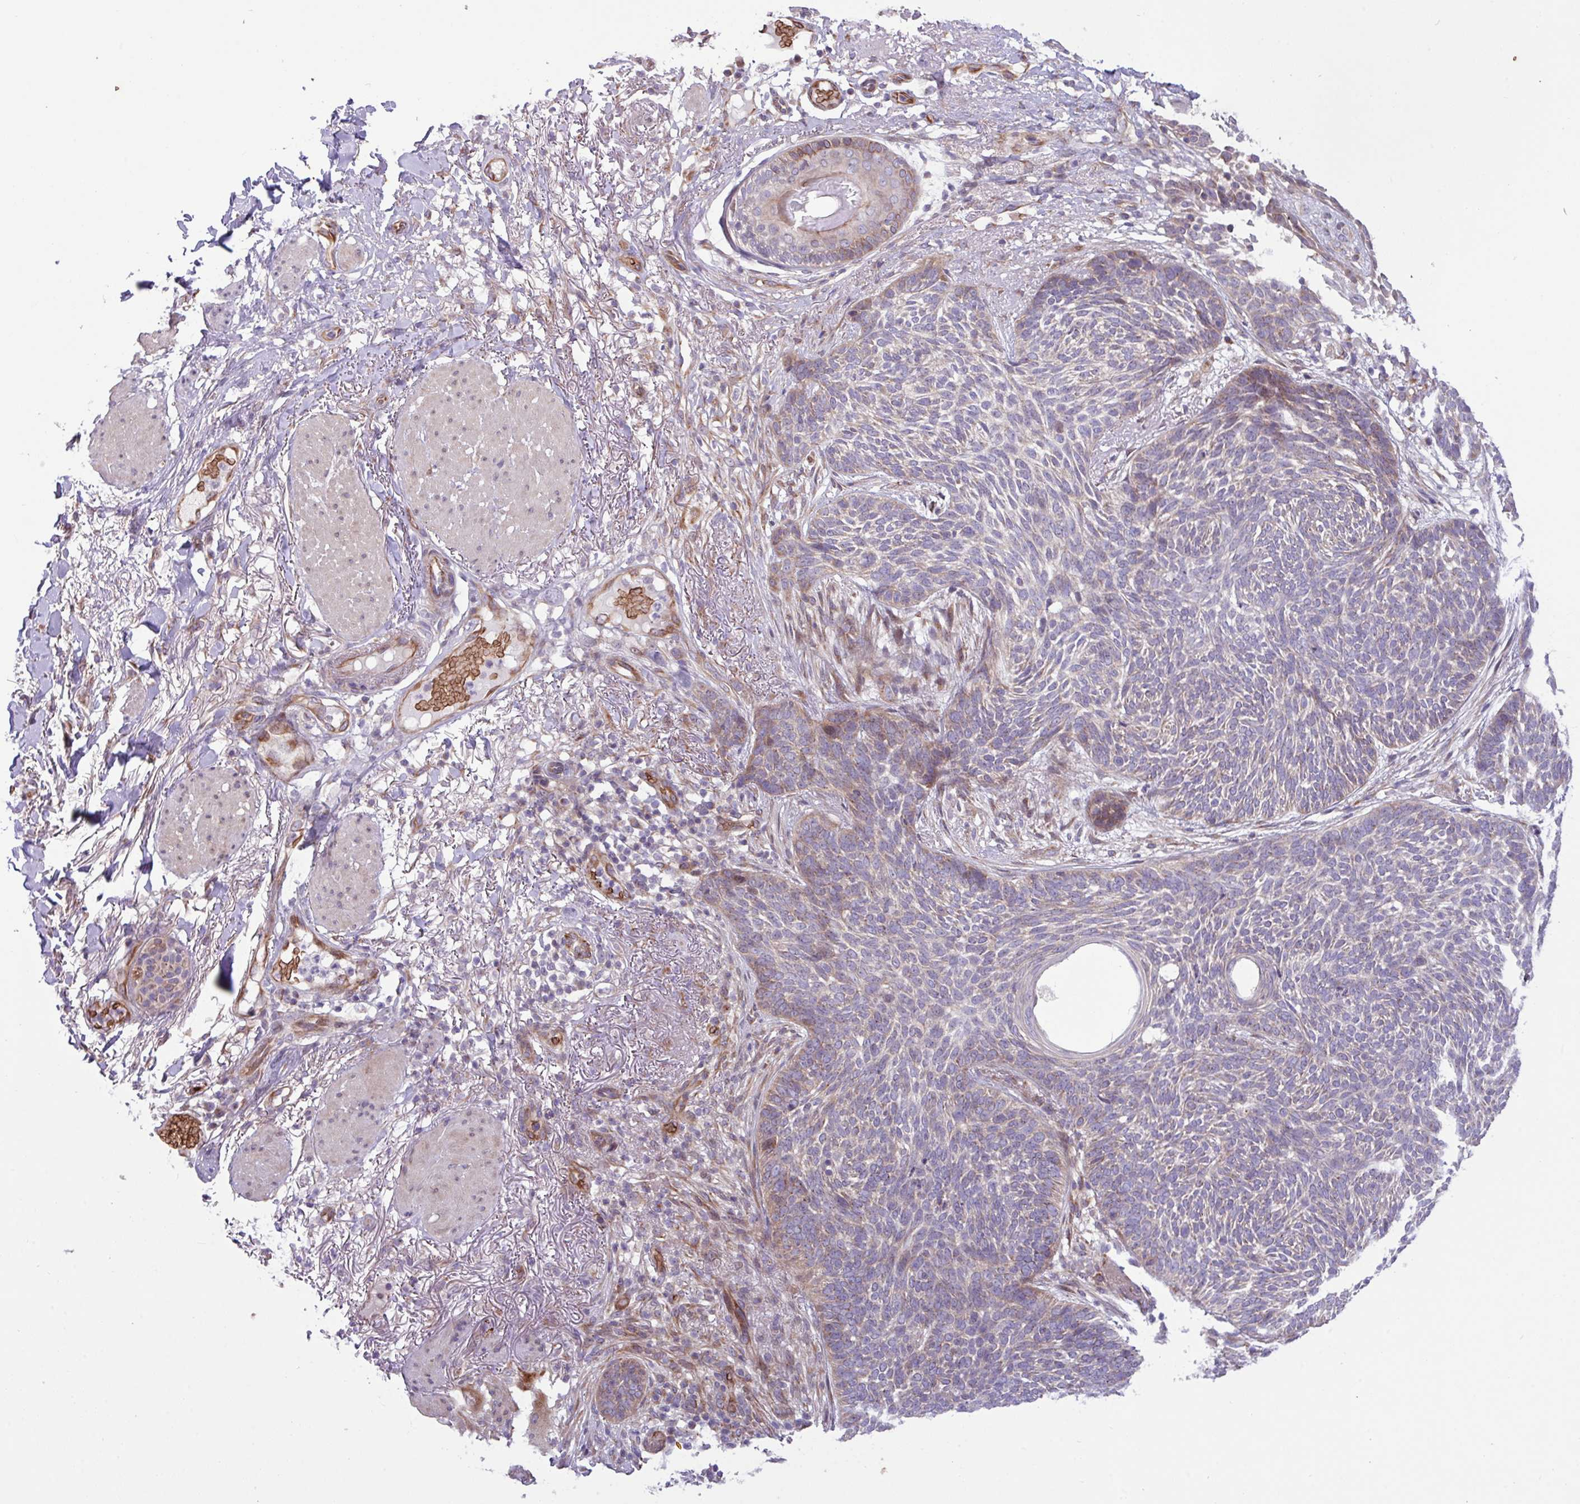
{"staining": {"intensity": "weak", "quantity": "<25%", "location": "cytoplasmic/membranous"}, "tissue": "skin cancer", "cell_type": "Tumor cells", "image_type": "cancer", "snomed": [{"axis": "morphology", "description": "Normal tissue, NOS"}, {"axis": "morphology", "description": "Basal cell carcinoma"}, {"axis": "topography", "description": "Skin"}], "caption": "The histopathology image shows no significant expression in tumor cells of skin cancer.", "gene": "RAD21L1", "patient": {"sex": "male", "age": 64}}